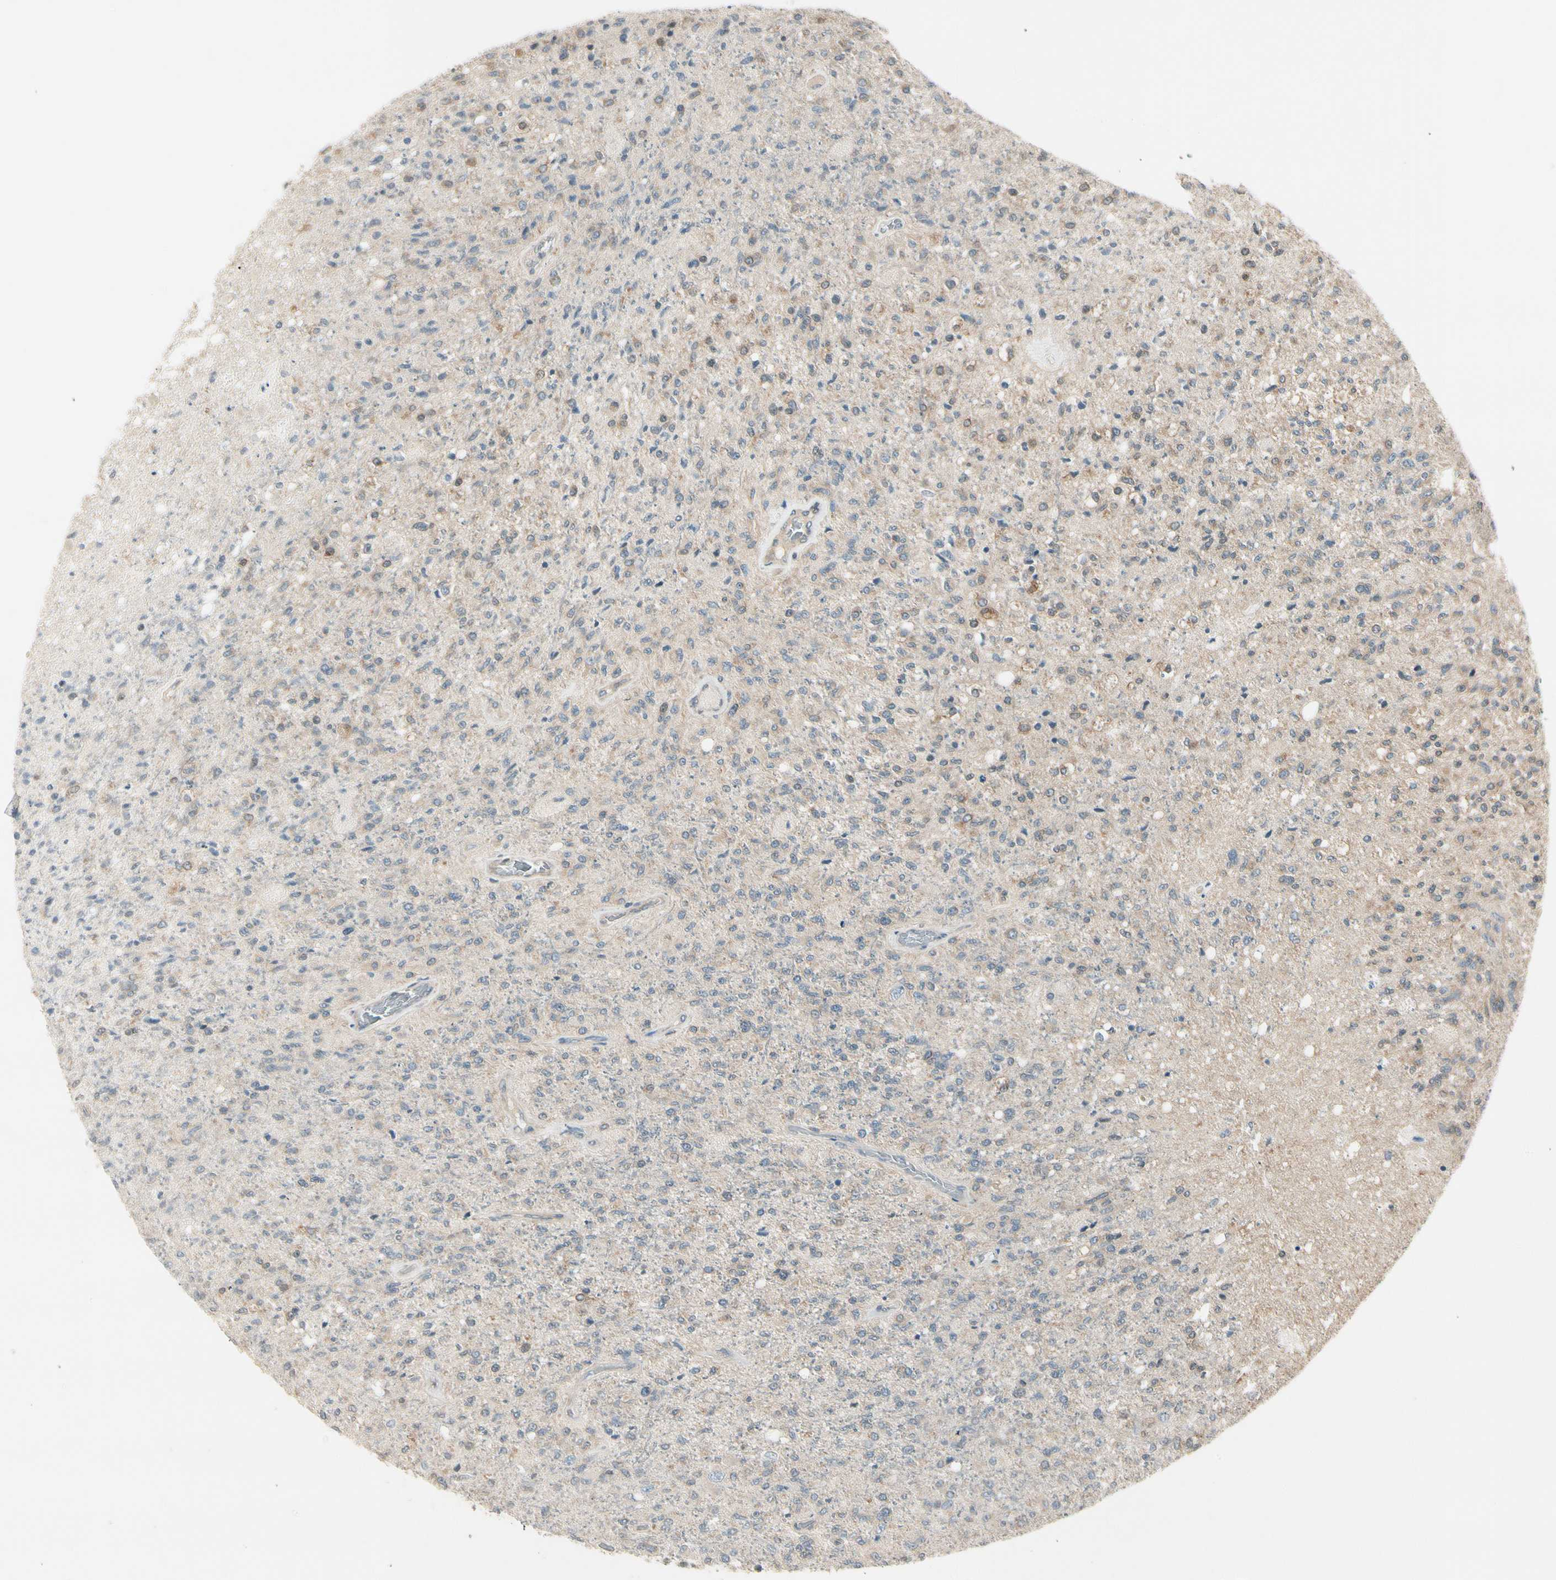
{"staining": {"intensity": "weak", "quantity": "25%-75%", "location": "cytoplasmic/membranous"}, "tissue": "glioma", "cell_type": "Tumor cells", "image_type": "cancer", "snomed": [{"axis": "morphology", "description": "Normal tissue, NOS"}, {"axis": "morphology", "description": "Glioma, malignant, High grade"}, {"axis": "topography", "description": "Cerebral cortex"}], "caption": "A histopathology image of glioma stained for a protein displays weak cytoplasmic/membranous brown staining in tumor cells.", "gene": "OXSR1", "patient": {"sex": "male", "age": 77}}